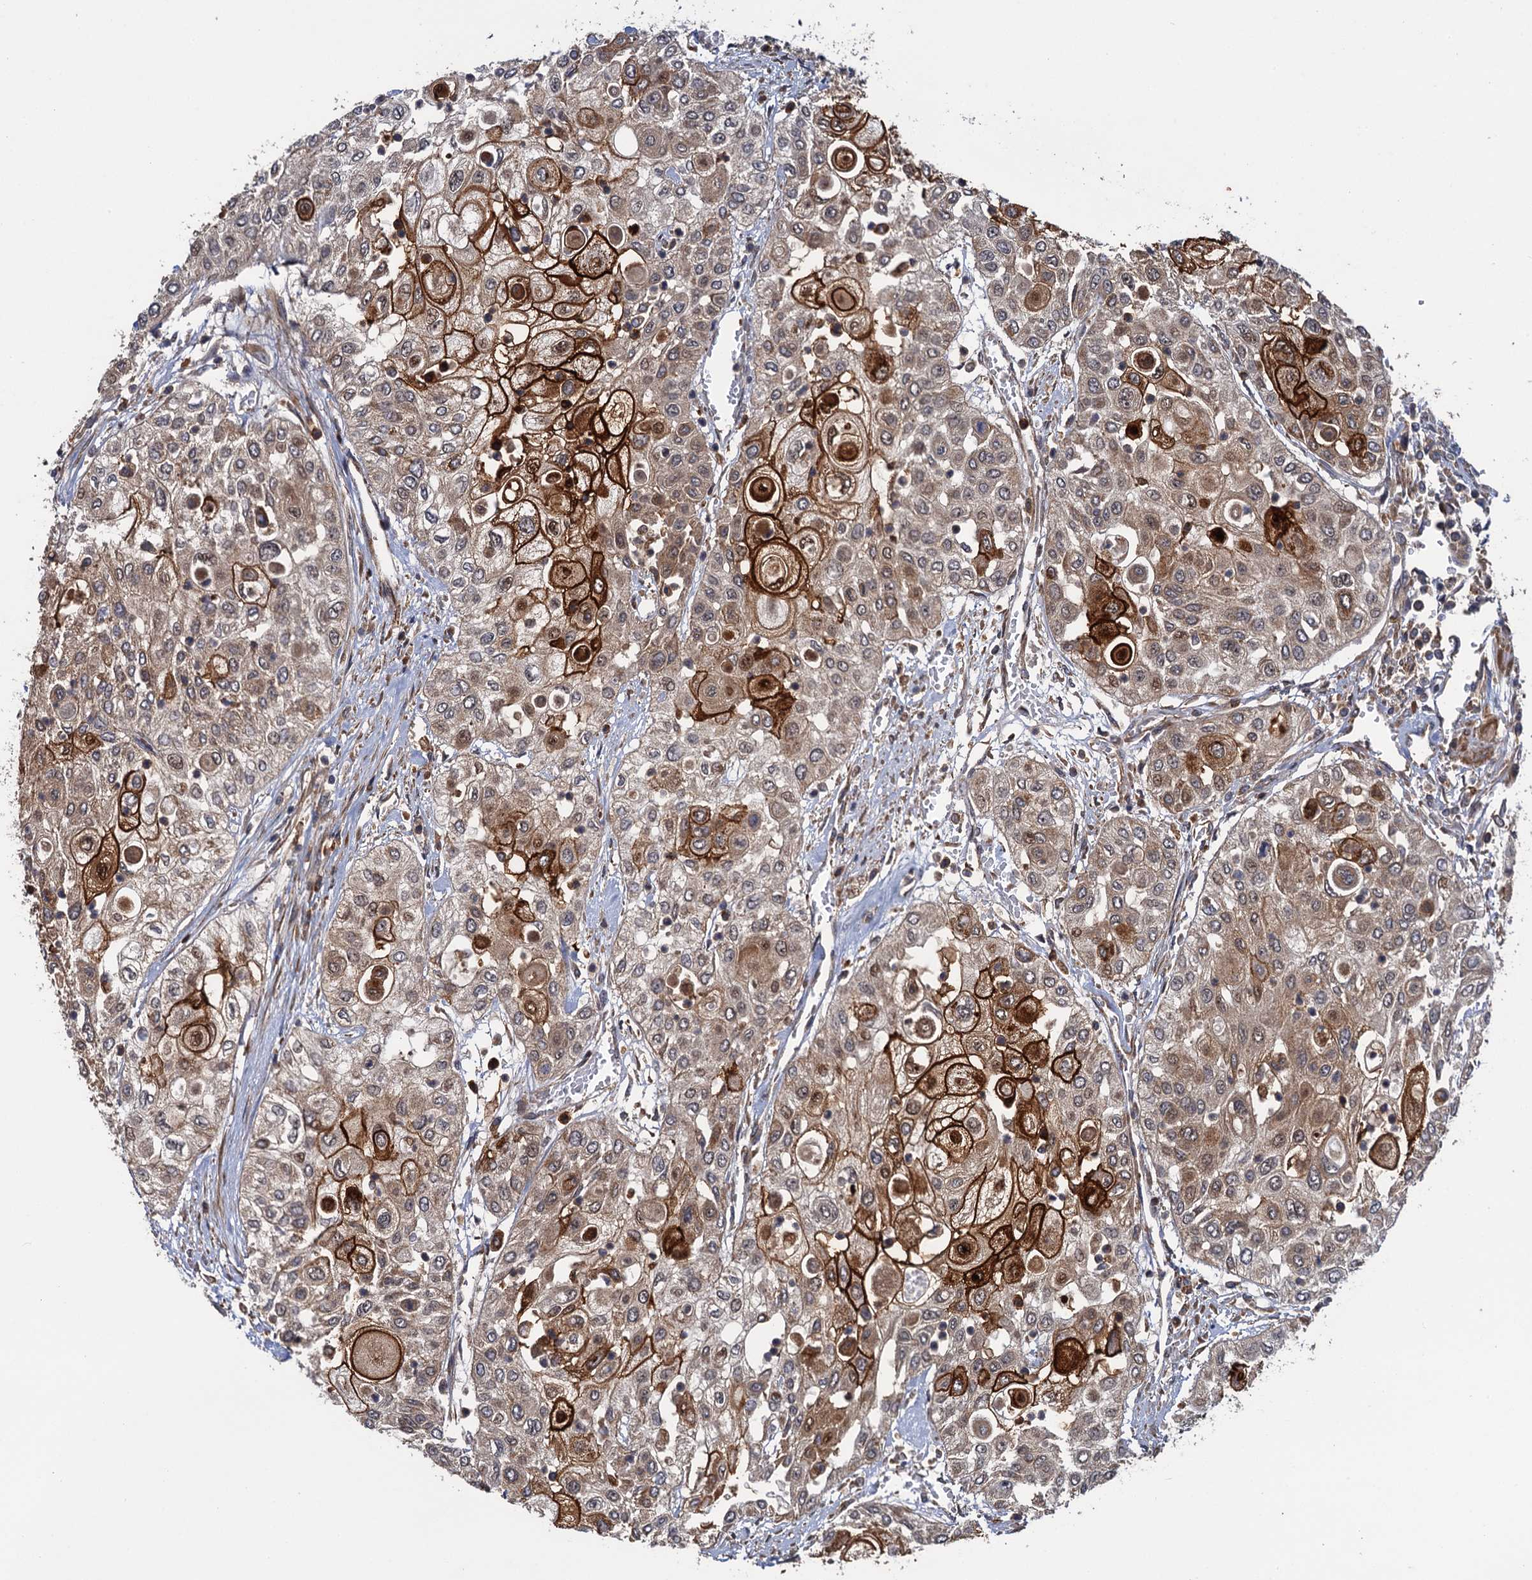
{"staining": {"intensity": "moderate", "quantity": "25%-75%", "location": "cytoplasmic/membranous"}, "tissue": "urothelial cancer", "cell_type": "Tumor cells", "image_type": "cancer", "snomed": [{"axis": "morphology", "description": "Urothelial carcinoma, High grade"}, {"axis": "topography", "description": "Urinary bladder"}], "caption": "Immunohistochemical staining of human urothelial carcinoma (high-grade) exhibits medium levels of moderate cytoplasmic/membranous protein staining in approximately 25%-75% of tumor cells.", "gene": "FSIP1", "patient": {"sex": "female", "age": 79}}